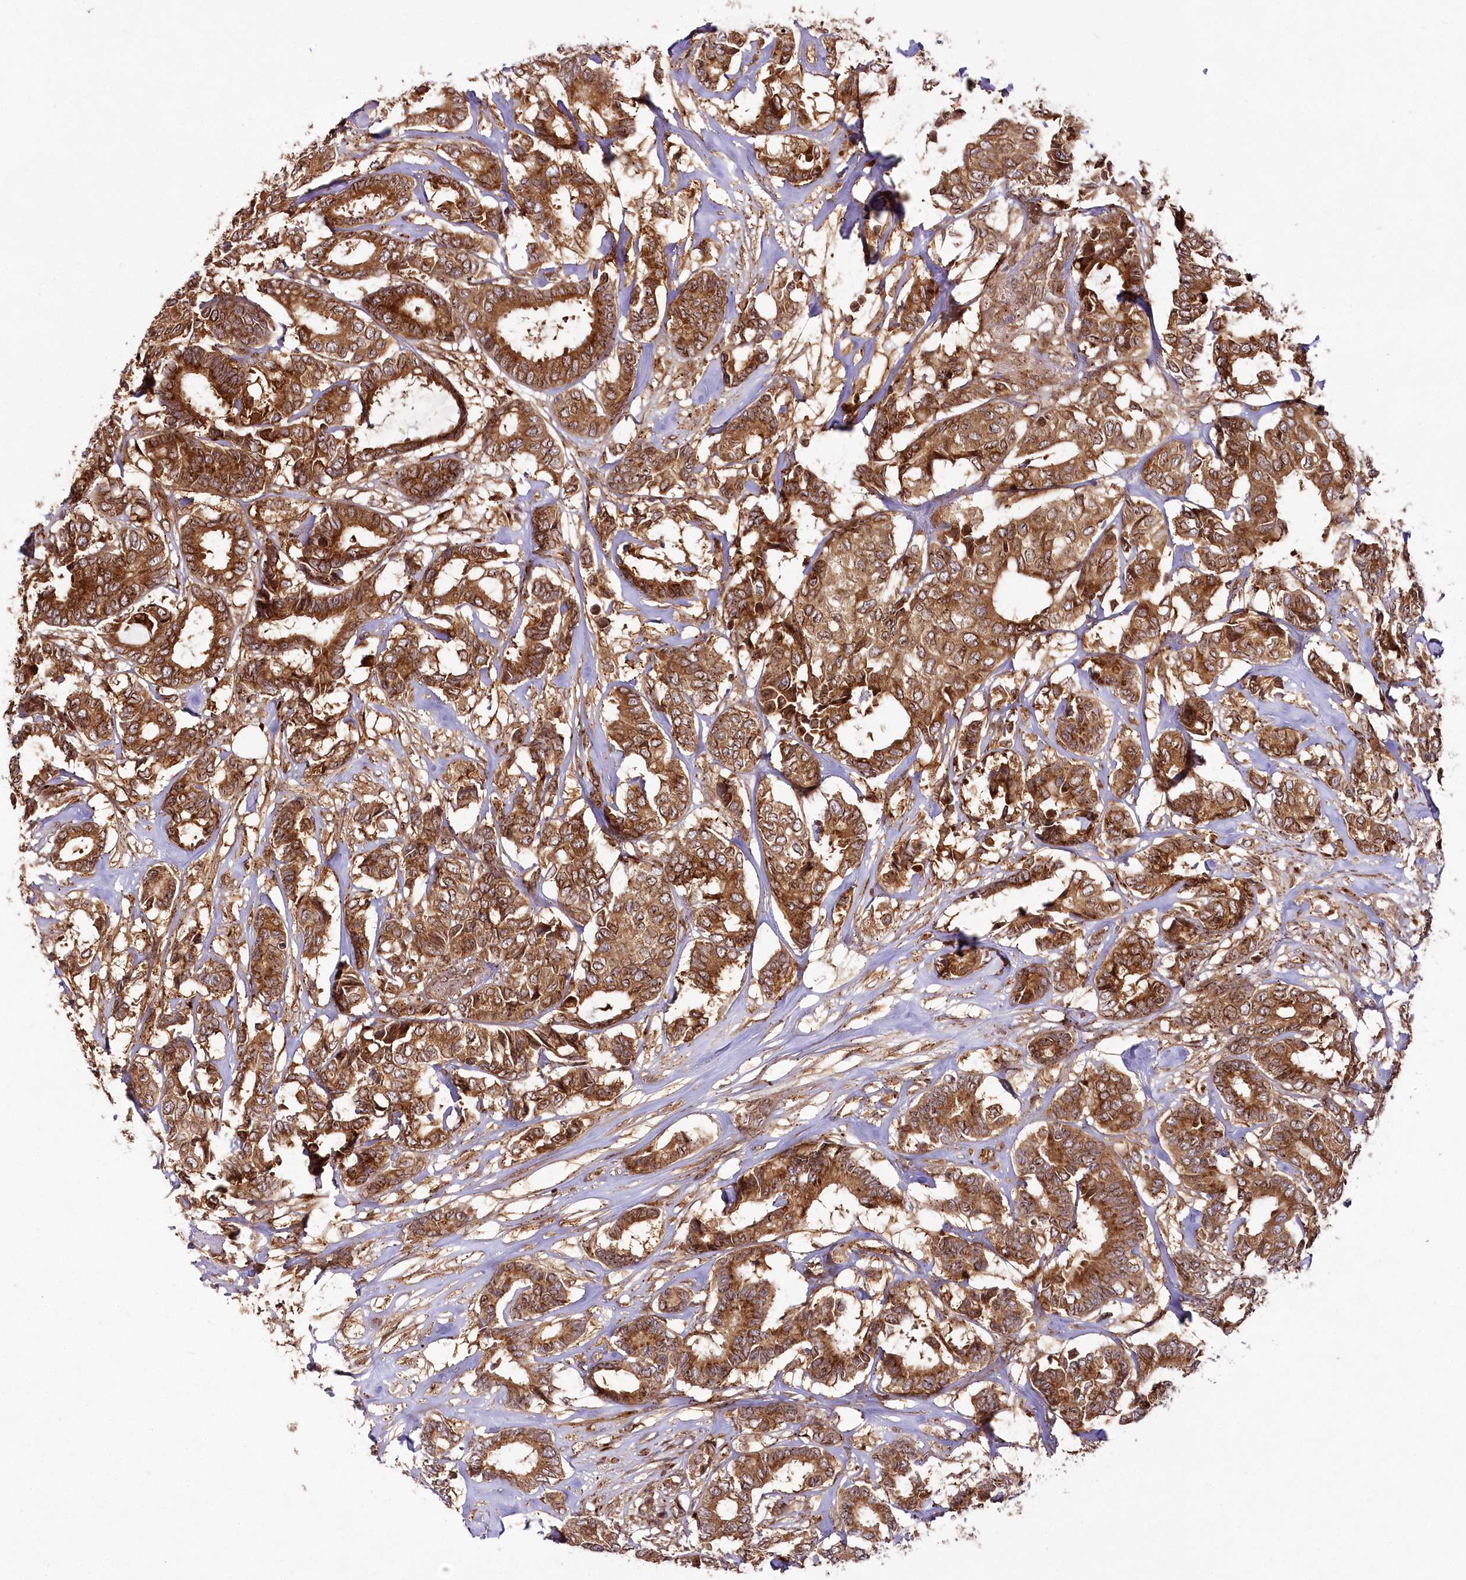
{"staining": {"intensity": "strong", "quantity": ">75%", "location": "cytoplasmic/membranous"}, "tissue": "breast cancer", "cell_type": "Tumor cells", "image_type": "cancer", "snomed": [{"axis": "morphology", "description": "Duct carcinoma"}, {"axis": "topography", "description": "Breast"}], "caption": "Immunohistochemical staining of human intraductal carcinoma (breast) reveals high levels of strong cytoplasmic/membranous protein staining in approximately >75% of tumor cells.", "gene": "COPG1", "patient": {"sex": "female", "age": 87}}